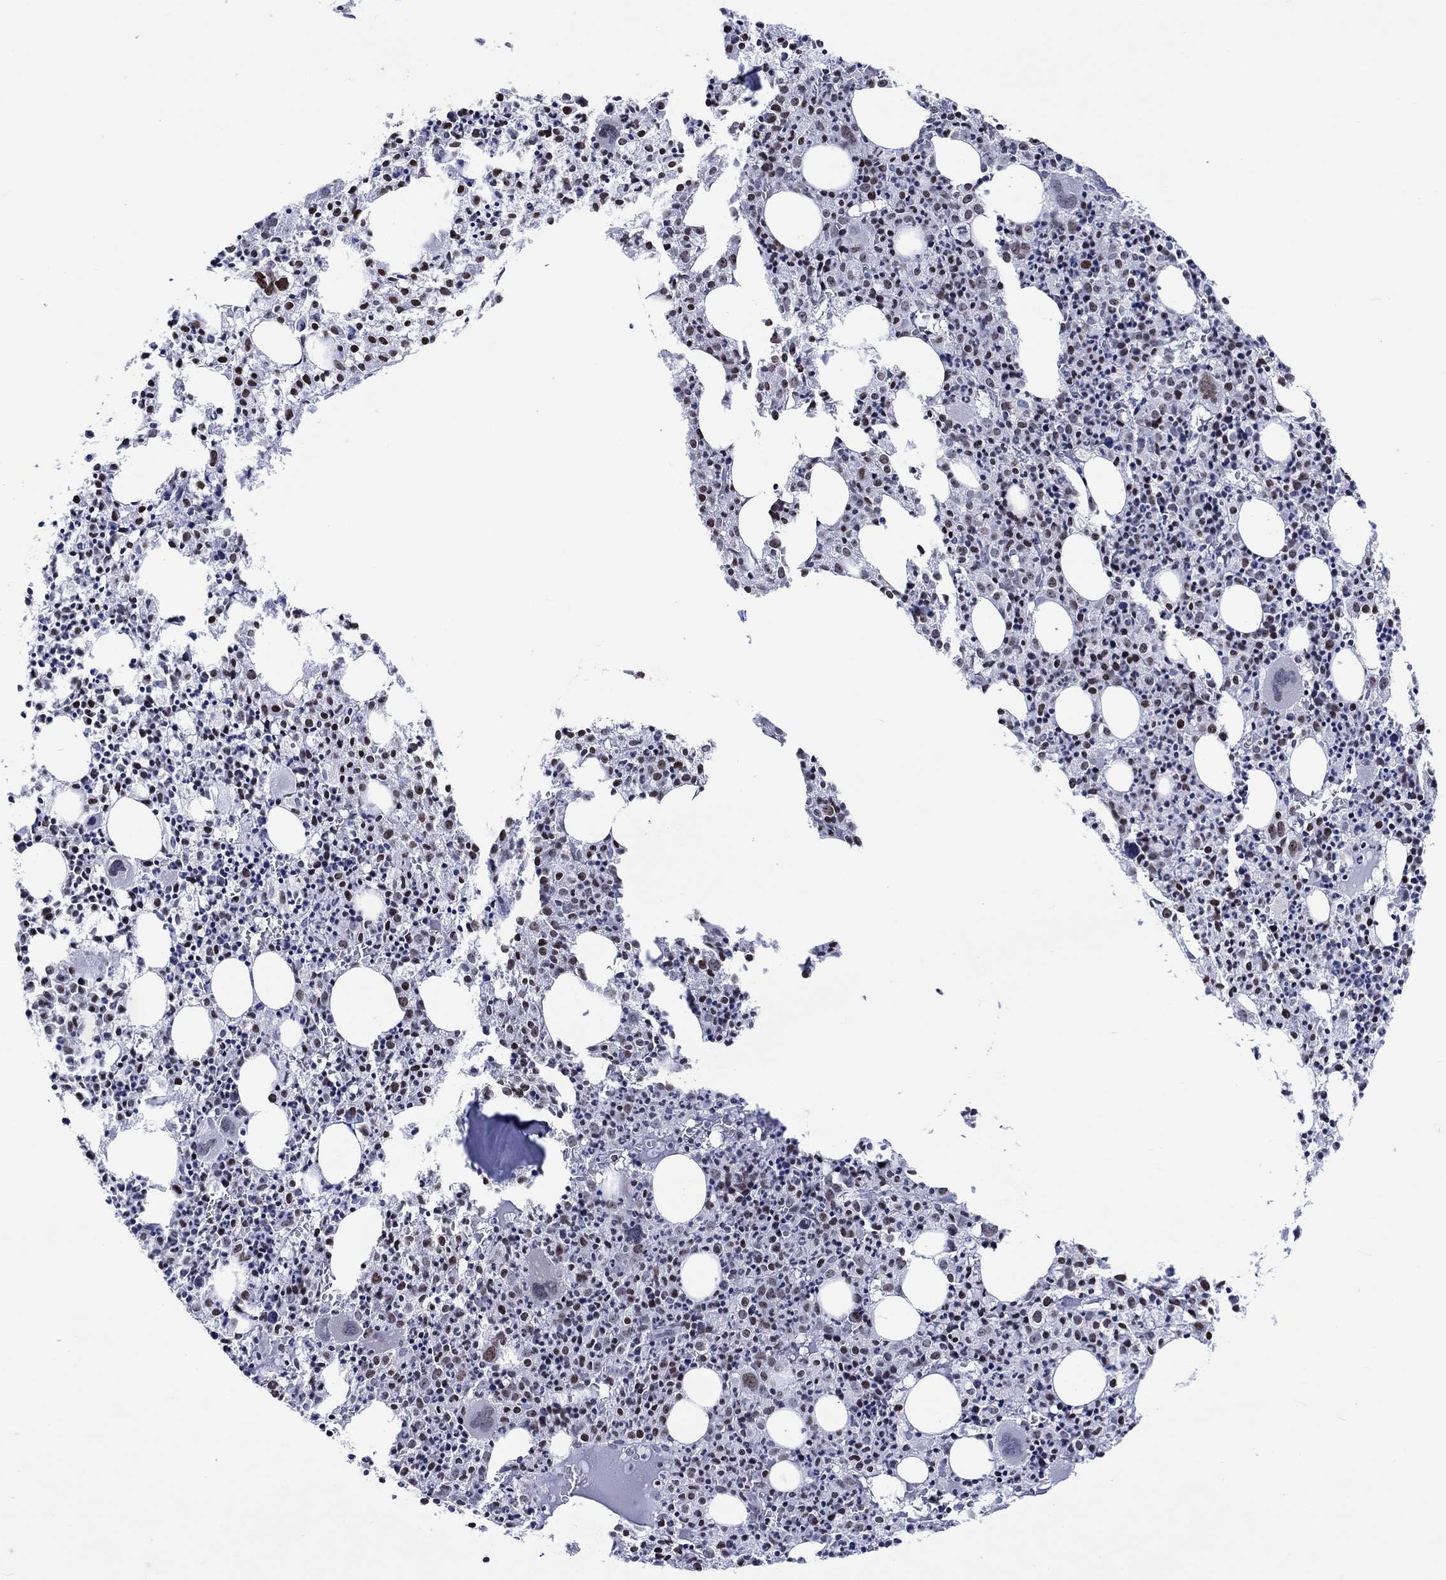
{"staining": {"intensity": "strong", "quantity": "25%-75%", "location": "nuclear"}, "tissue": "bone marrow", "cell_type": "Hematopoietic cells", "image_type": "normal", "snomed": [{"axis": "morphology", "description": "Normal tissue, NOS"}, {"axis": "morphology", "description": "Inflammation, NOS"}, {"axis": "topography", "description": "Bone marrow"}], "caption": "Human bone marrow stained with a protein marker reveals strong staining in hematopoietic cells.", "gene": "CDCA2", "patient": {"sex": "male", "age": 3}}